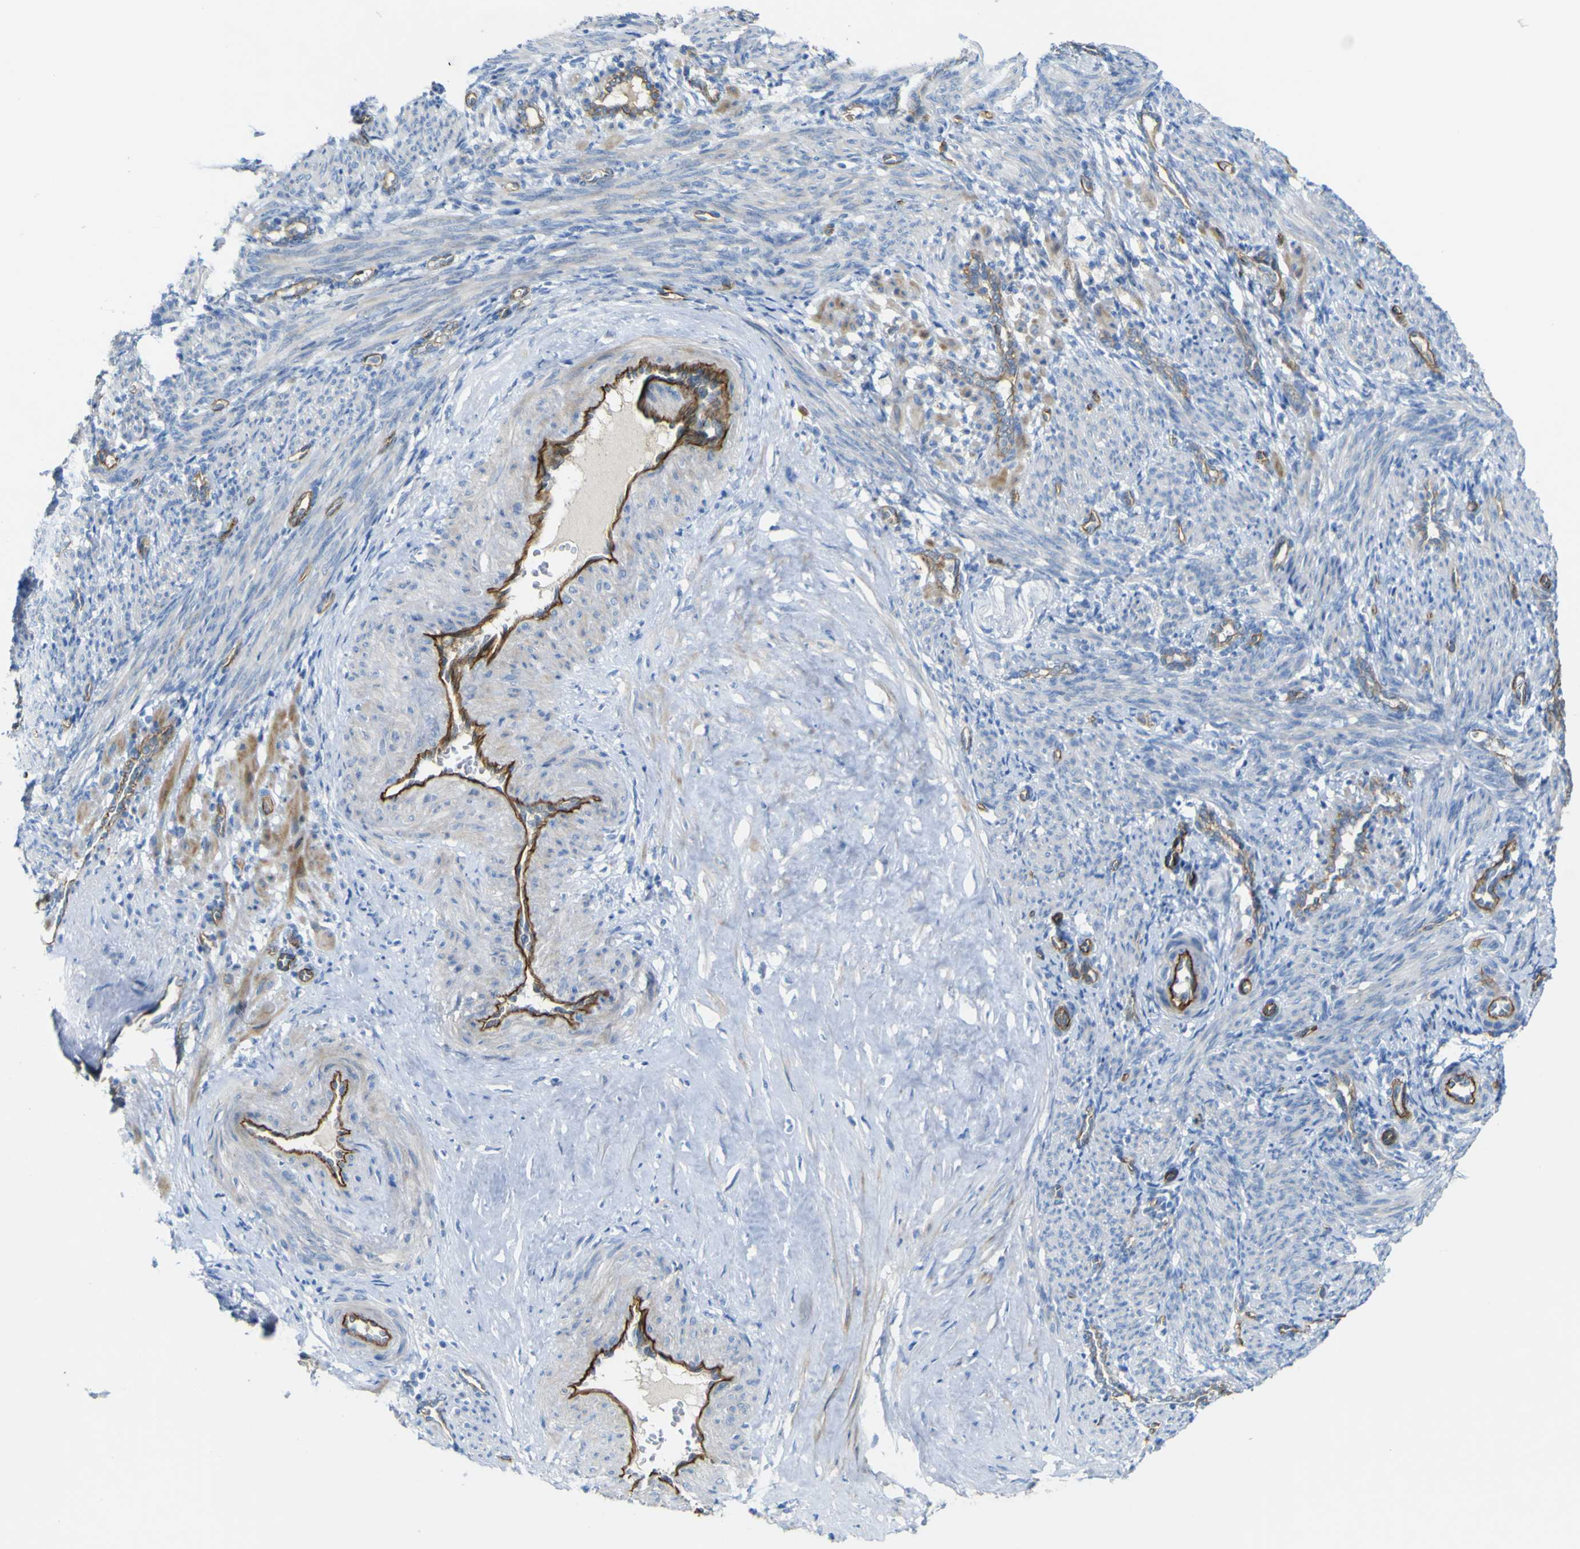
{"staining": {"intensity": "weak", "quantity": "25%-75%", "location": "cytoplasmic/membranous"}, "tissue": "smooth muscle", "cell_type": "Smooth muscle cells", "image_type": "normal", "snomed": [{"axis": "morphology", "description": "Normal tissue, NOS"}, {"axis": "topography", "description": "Endometrium"}], "caption": "This histopathology image shows unremarkable smooth muscle stained with immunohistochemistry to label a protein in brown. The cytoplasmic/membranous of smooth muscle cells show weak positivity for the protein. Nuclei are counter-stained blue.", "gene": "CD93", "patient": {"sex": "female", "age": 33}}